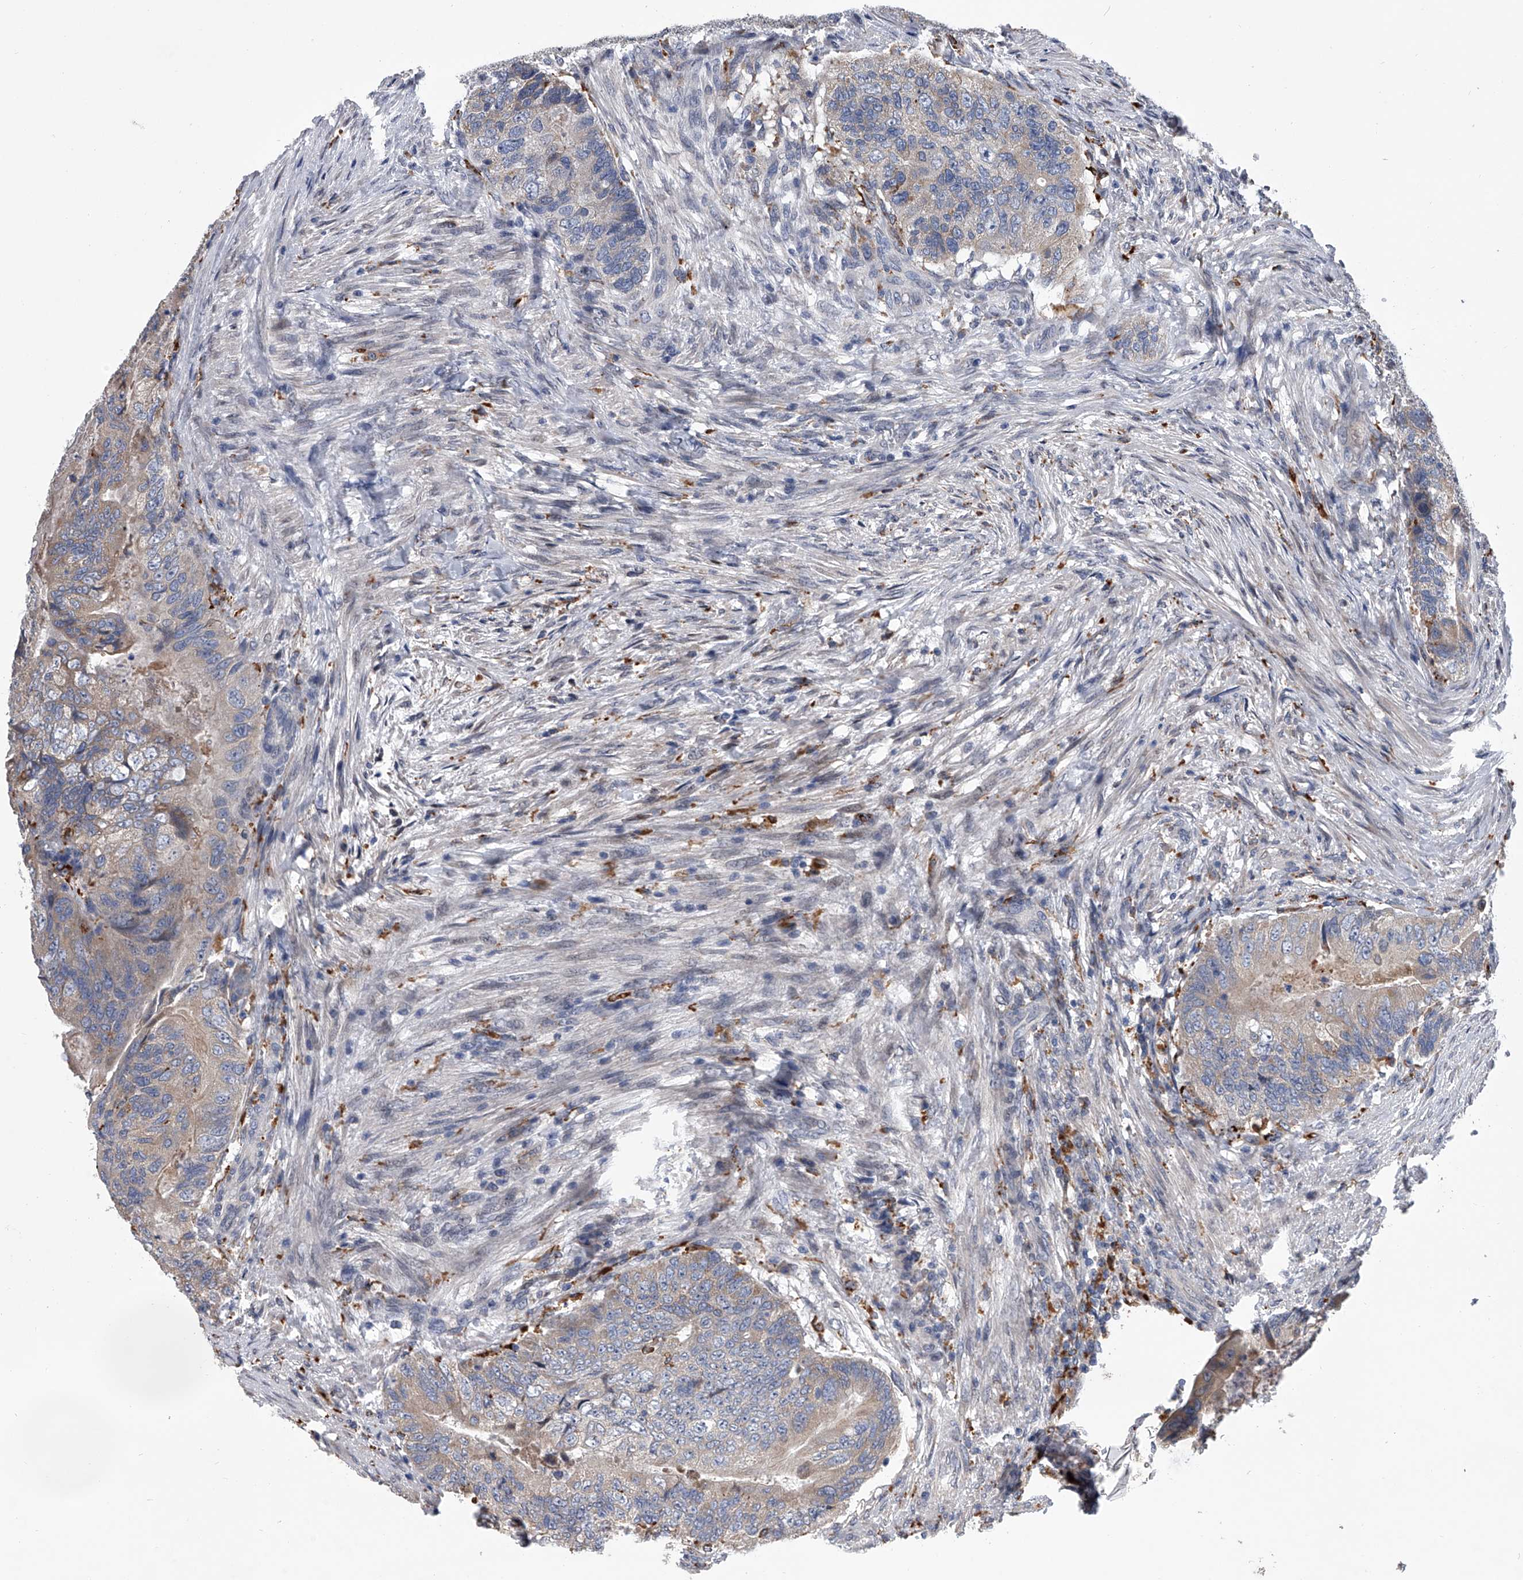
{"staining": {"intensity": "weak", "quantity": "<25%", "location": "cytoplasmic/membranous"}, "tissue": "colorectal cancer", "cell_type": "Tumor cells", "image_type": "cancer", "snomed": [{"axis": "morphology", "description": "Adenocarcinoma, NOS"}, {"axis": "topography", "description": "Rectum"}], "caption": "Tumor cells show no significant expression in colorectal cancer.", "gene": "TRIM8", "patient": {"sex": "male", "age": 63}}